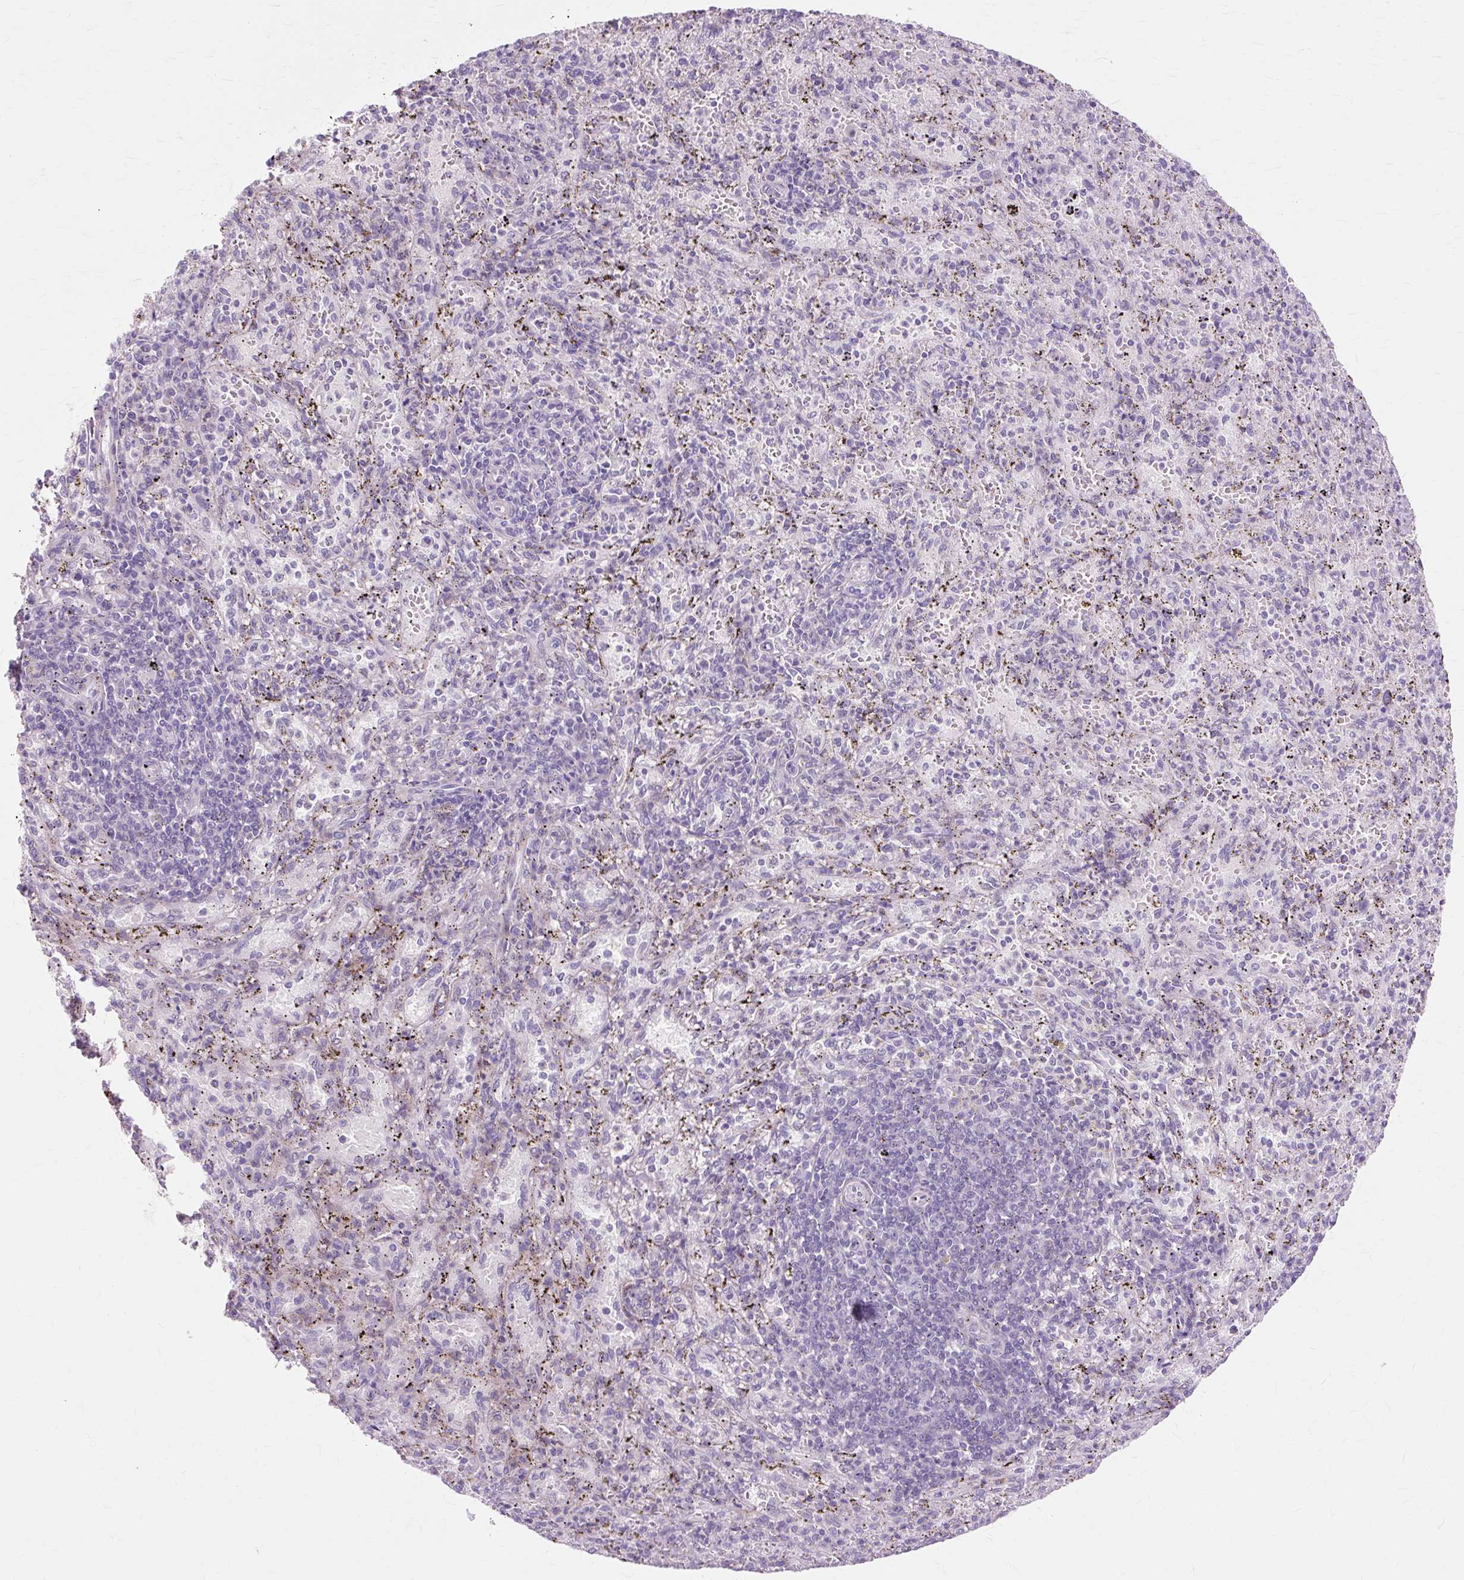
{"staining": {"intensity": "negative", "quantity": "none", "location": "none"}, "tissue": "spleen", "cell_type": "Cells in red pulp", "image_type": "normal", "snomed": [{"axis": "morphology", "description": "Normal tissue, NOS"}, {"axis": "topography", "description": "Spleen"}], "caption": "This image is of normal spleen stained with IHC to label a protein in brown with the nuclei are counter-stained blue. There is no expression in cells in red pulp.", "gene": "IRX2", "patient": {"sex": "male", "age": 57}}